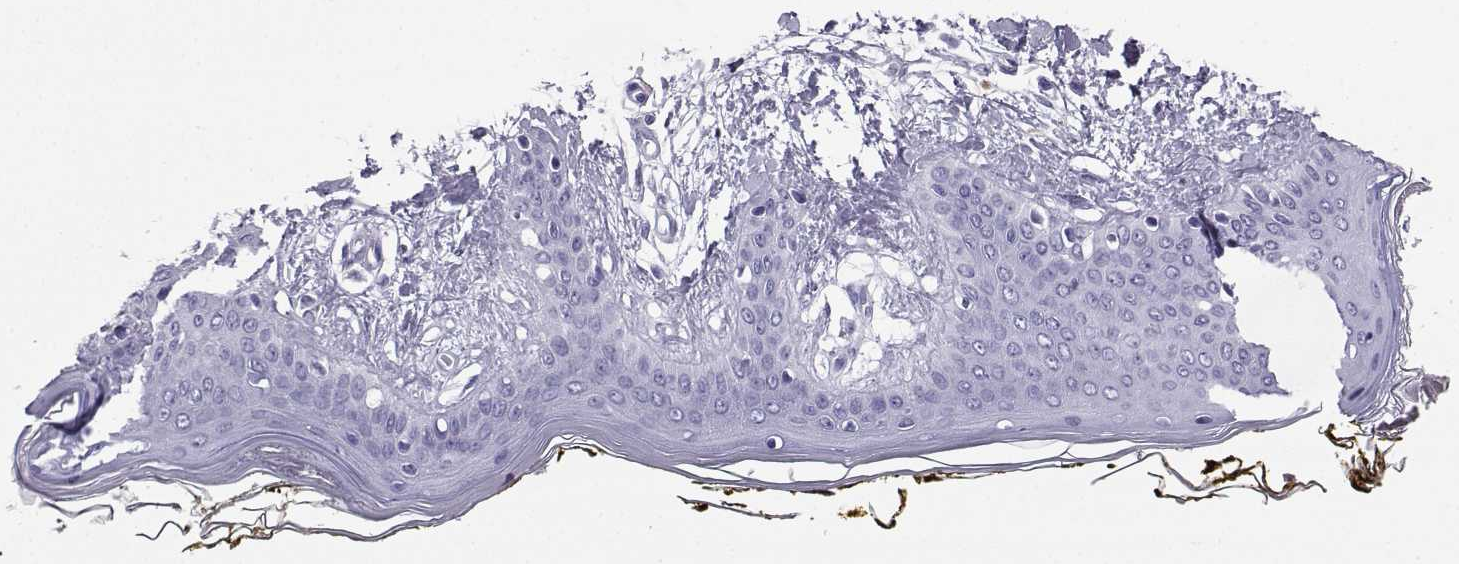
{"staining": {"intensity": "negative", "quantity": "none", "location": "none"}, "tissue": "skin", "cell_type": "Fibroblasts", "image_type": "normal", "snomed": [{"axis": "morphology", "description": "Normal tissue, NOS"}, {"axis": "topography", "description": "Skin"}], "caption": "Unremarkable skin was stained to show a protein in brown. There is no significant expression in fibroblasts.", "gene": "SLC18A2", "patient": {"sex": "female", "age": 34}}